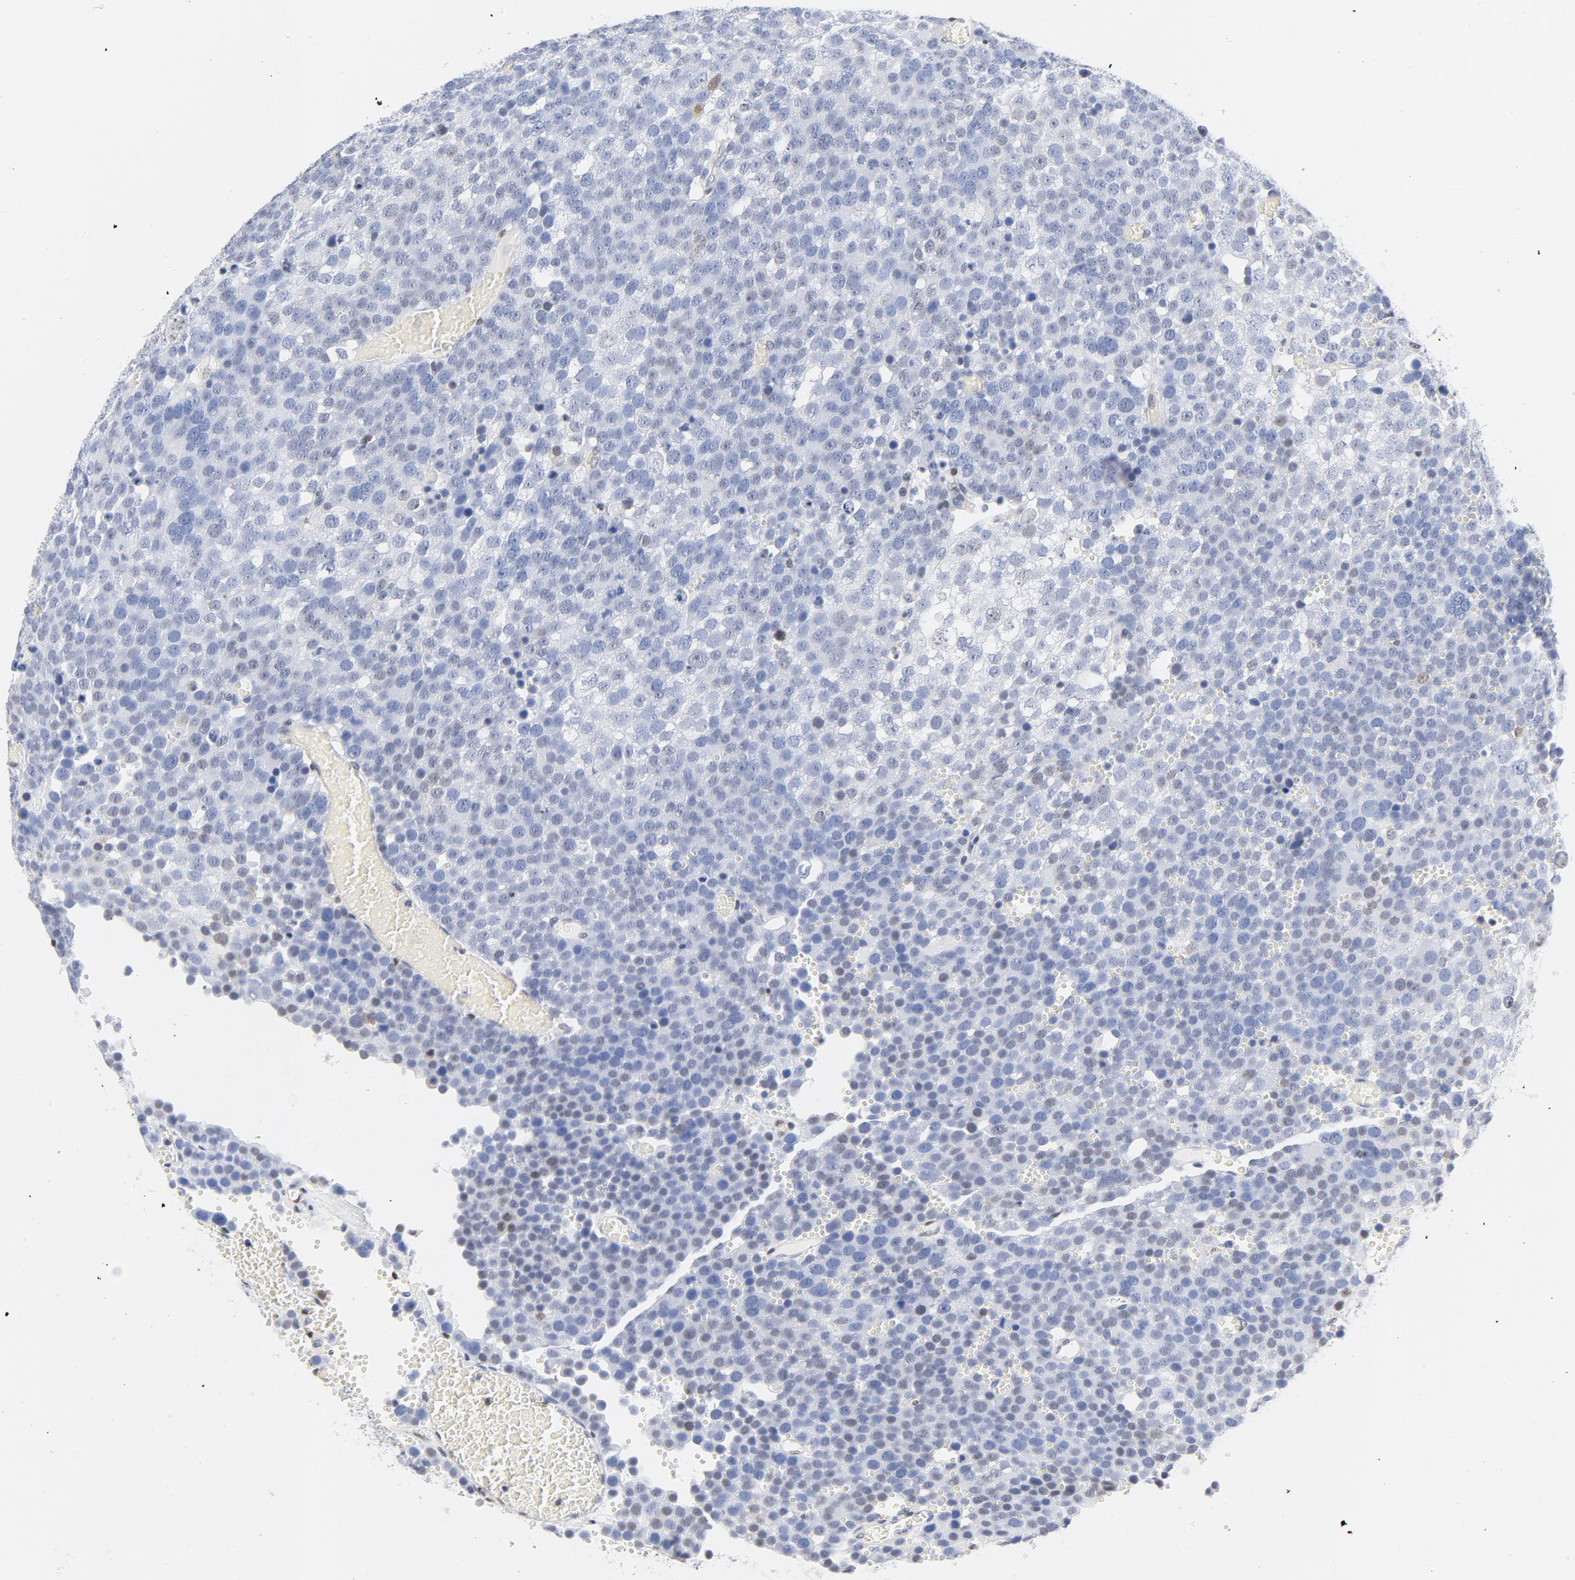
{"staining": {"intensity": "weak", "quantity": "<25%", "location": "nuclear"}, "tissue": "testis cancer", "cell_type": "Tumor cells", "image_type": "cancer", "snomed": [{"axis": "morphology", "description": "Seminoma, NOS"}, {"axis": "topography", "description": "Testis"}], "caption": "An image of human testis cancer (seminoma) is negative for staining in tumor cells. (Brightfield microscopy of DAB (3,3'-diaminobenzidine) immunohistochemistry (IHC) at high magnification).", "gene": "CDKN1B", "patient": {"sex": "male", "age": 71}}